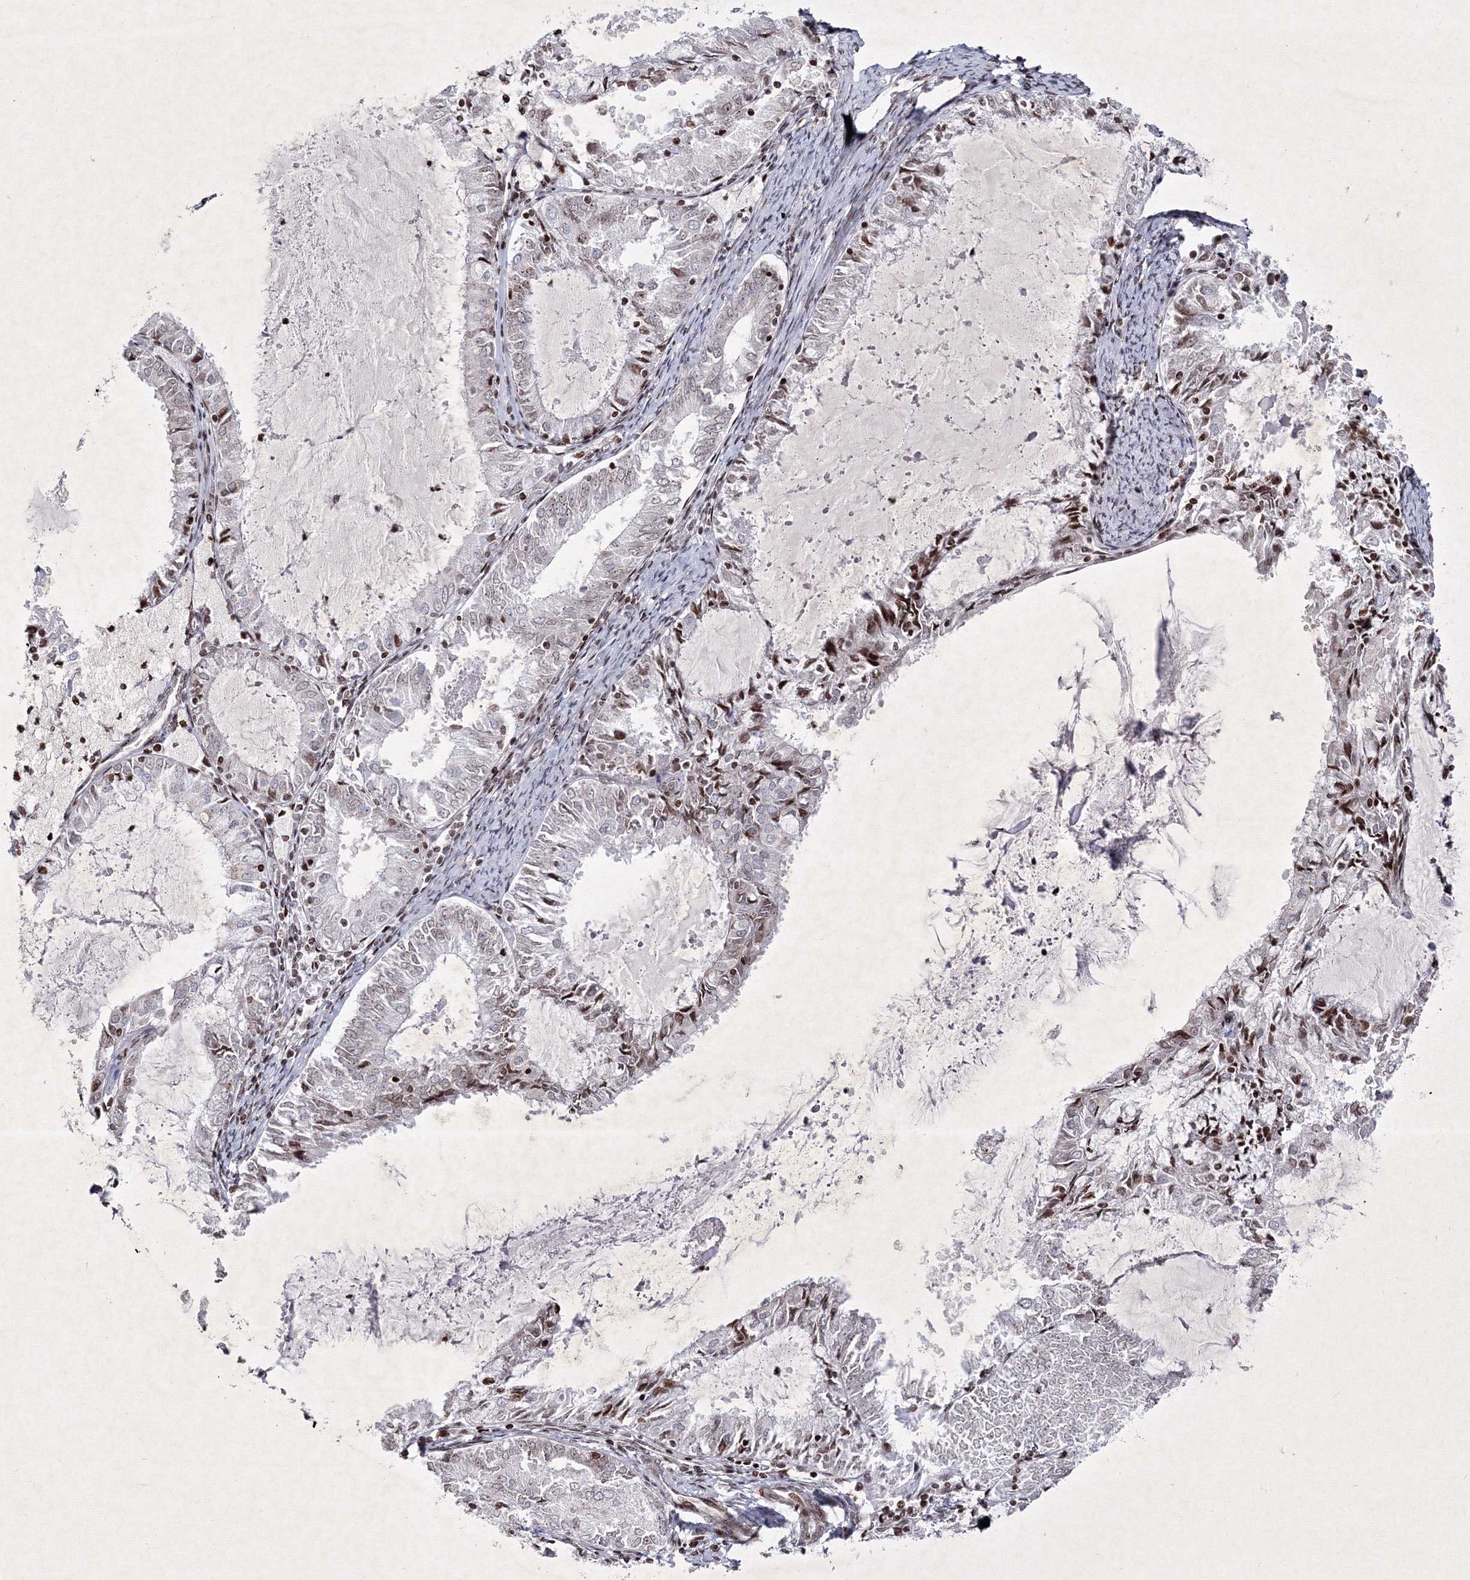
{"staining": {"intensity": "weak", "quantity": "25%-75%", "location": "nuclear"}, "tissue": "endometrial cancer", "cell_type": "Tumor cells", "image_type": "cancer", "snomed": [{"axis": "morphology", "description": "Adenocarcinoma, NOS"}, {"axis": "topography", "description": "Endometrium"}], "caption": "Endometrial cancer tissue demonstrates weak nuclear staining in about 25%-75% of tumor cells", "gene": "SMIM29", "patient": {"sex": "female", "age": 57}}